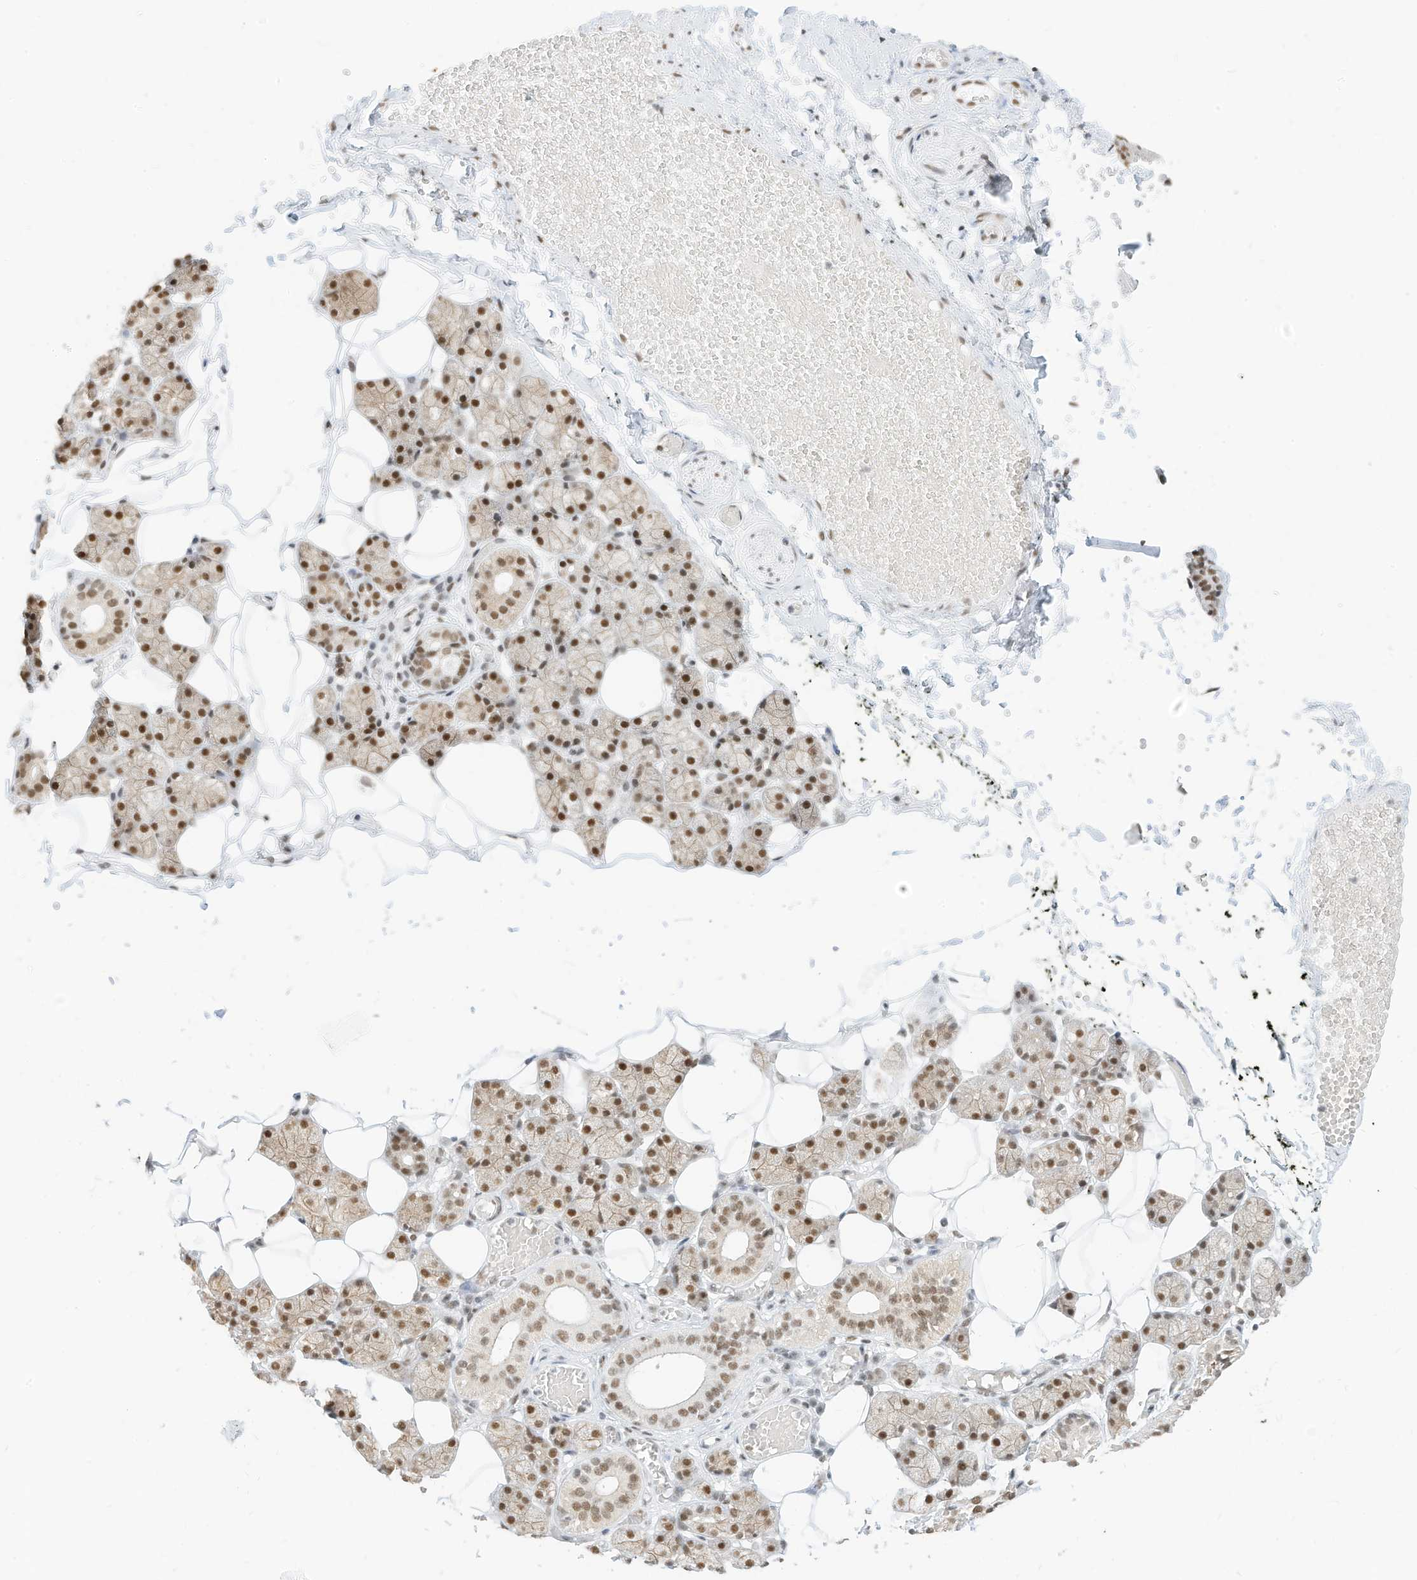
{"staining": {"intensity": "moderate", "quantity": ">75%", "location": "nuclear"}, "tissue": "salivary gland", "cell_type": "Glandular cells", "image_type": "normal", "snomed": [{"axis": "morphology", "description": "Normal tissue, NOS"}, {"axis": "topography", "description": "Salivary gland"}], "caption": "Immunohistochemistry (IHC) of unremarkable salivary gland displays medium levels of moderate nuclear expression in about >75% of glandular cells. The staining was performed using DAB (3,3'-diaminobenzidine) to visualize the protein expression in brown, while the nuclei were stained in blue with hematoxylin (Magnification: 20x).", "gene": "SMARCA2", "patient": {"sex": "female", "age": 33}}